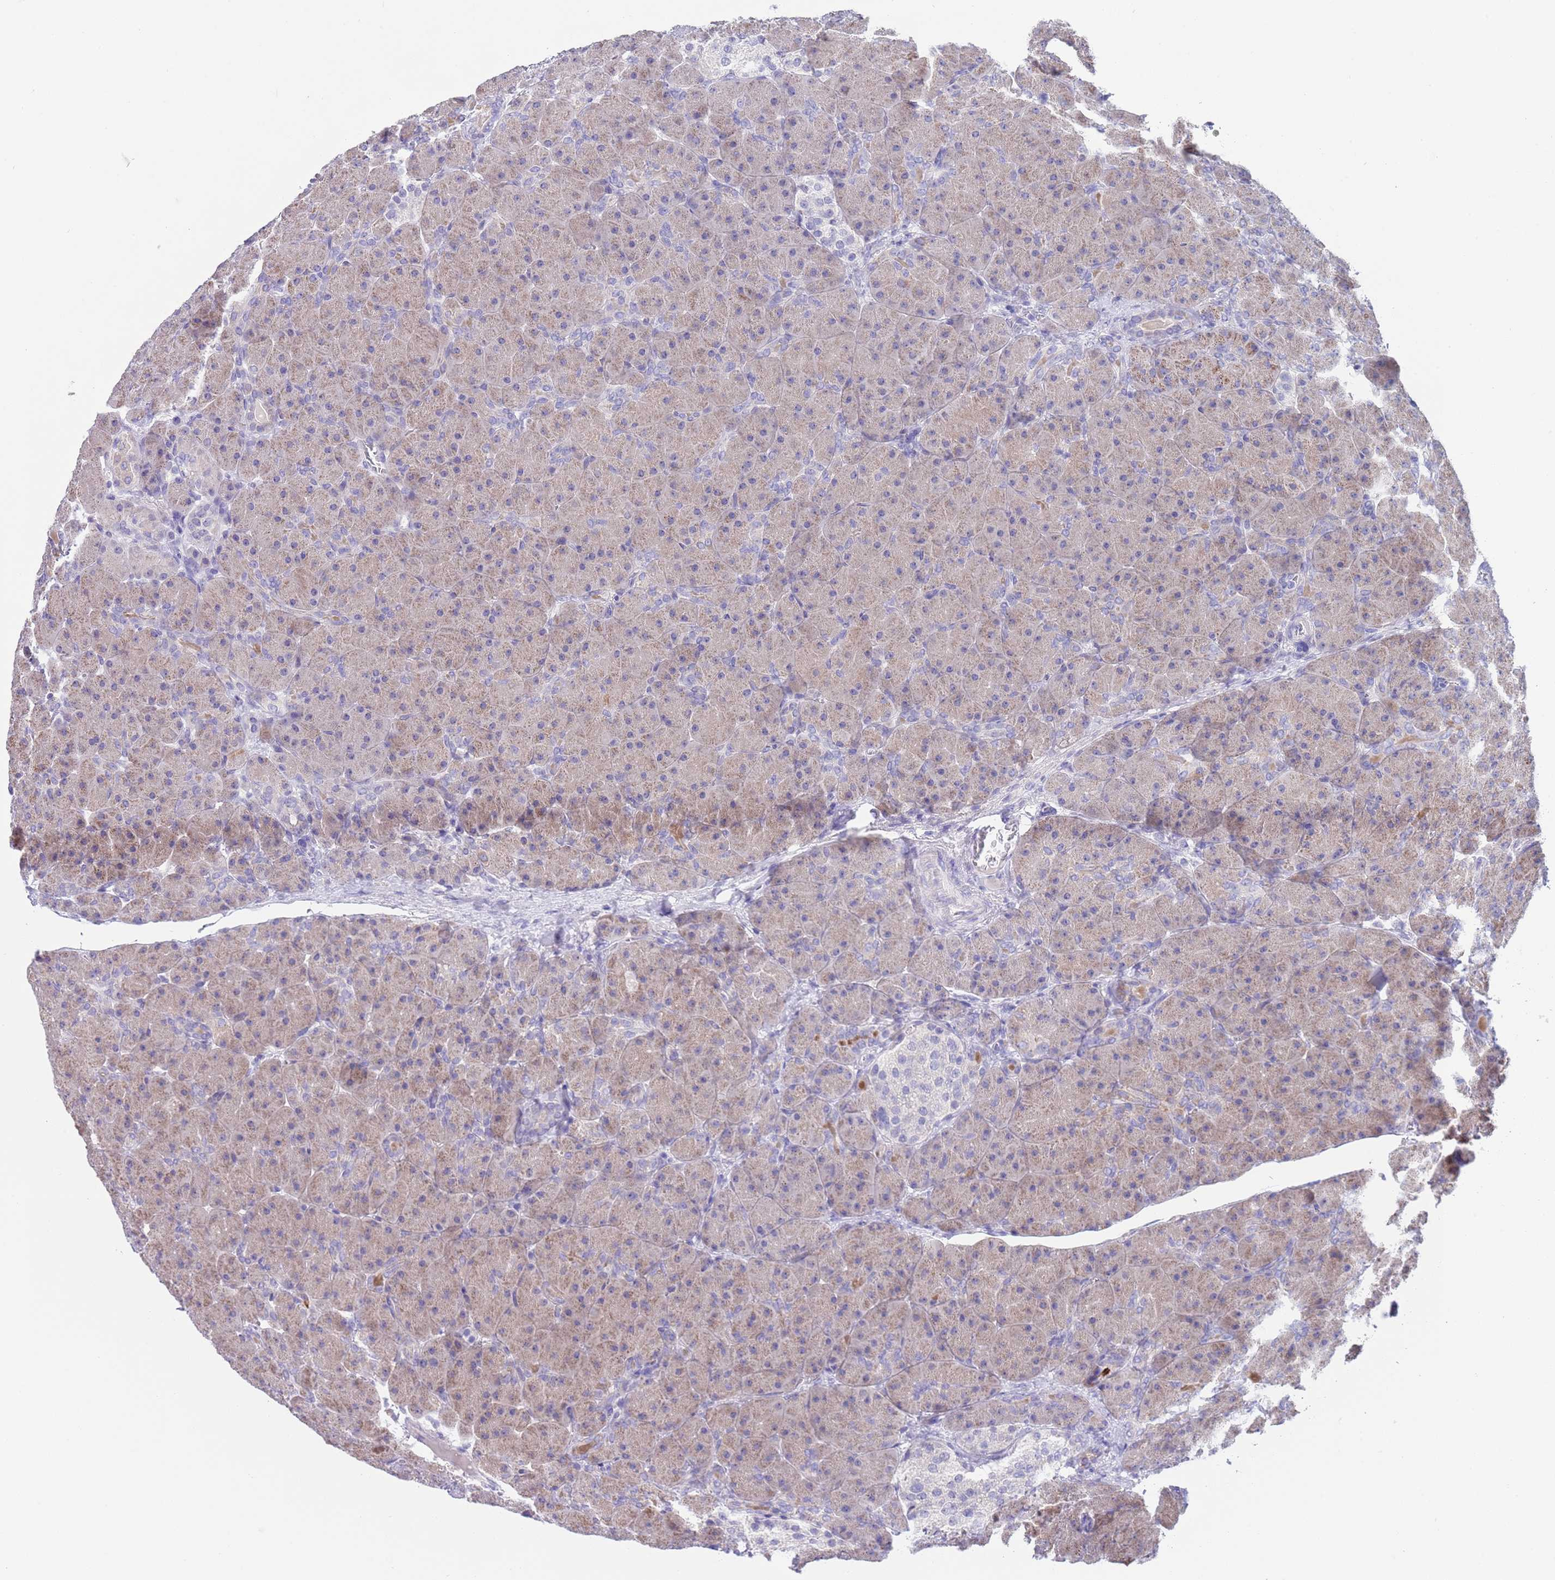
{"staining": {"intensity": "weak", "quantity": "25%-75%", "location": "cytoplasmic/membranous"}, "tissue": "pancreas", "cell_type": "Exocrine glandular cells", "image_type": "normal", "snomed": [{"axis": "morphology", "description": "Normal tissue, NOS"}, {"axis": "topography", "description": "Pancreas"}], "caption": "This histopathology image demonstrates IHC staining of normal pancreas, with low weak cytoplasmic/membranous expression in approximately 25%-75% of exocrine glandular cells.", "gene": "SPIRE2", "patient": {"sex": "male", "age": 66}}